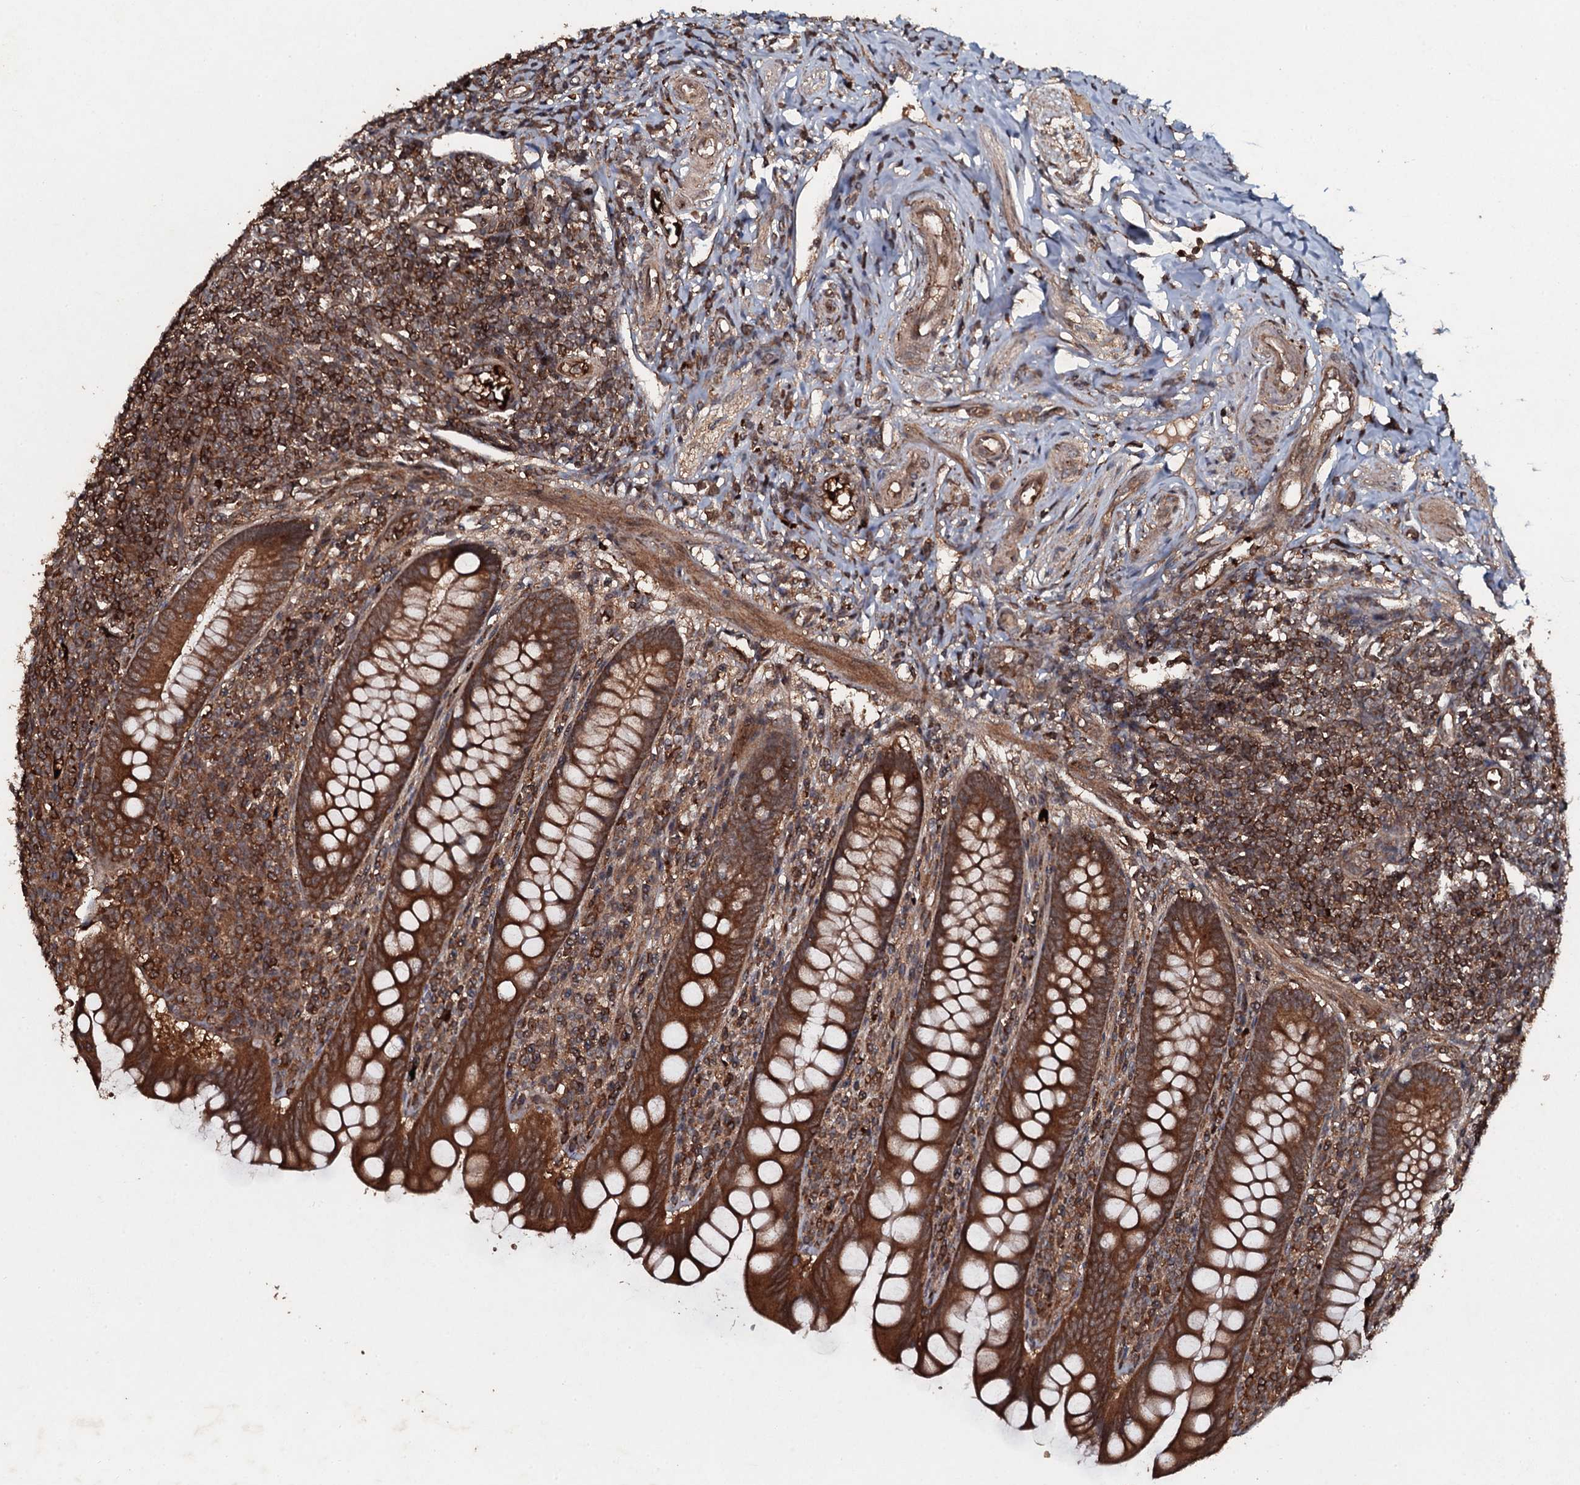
{"staining": {"intensity": "strong", "quantity": ">75%", "location": "cytoplasmic/membranous"}, "tissue": "appendix", "cell_type": "Glandular cells", "image_type": "normal", "snomed": [{"axis": "morphology", "description": "Normal tissue, NOS"}, {"axis": "topography", "description": "Appendix"}], "caption": "Immunohistochemistry of benign human appendix displays high levels of strong cytoplasmic/membranous positivity in about >75% of glandular cells. (brown staining indicates protein expression, while blue staining denotes nuclei).", "gene": "ADGRG3", "patient": {"sex": "female", "age": 33}}